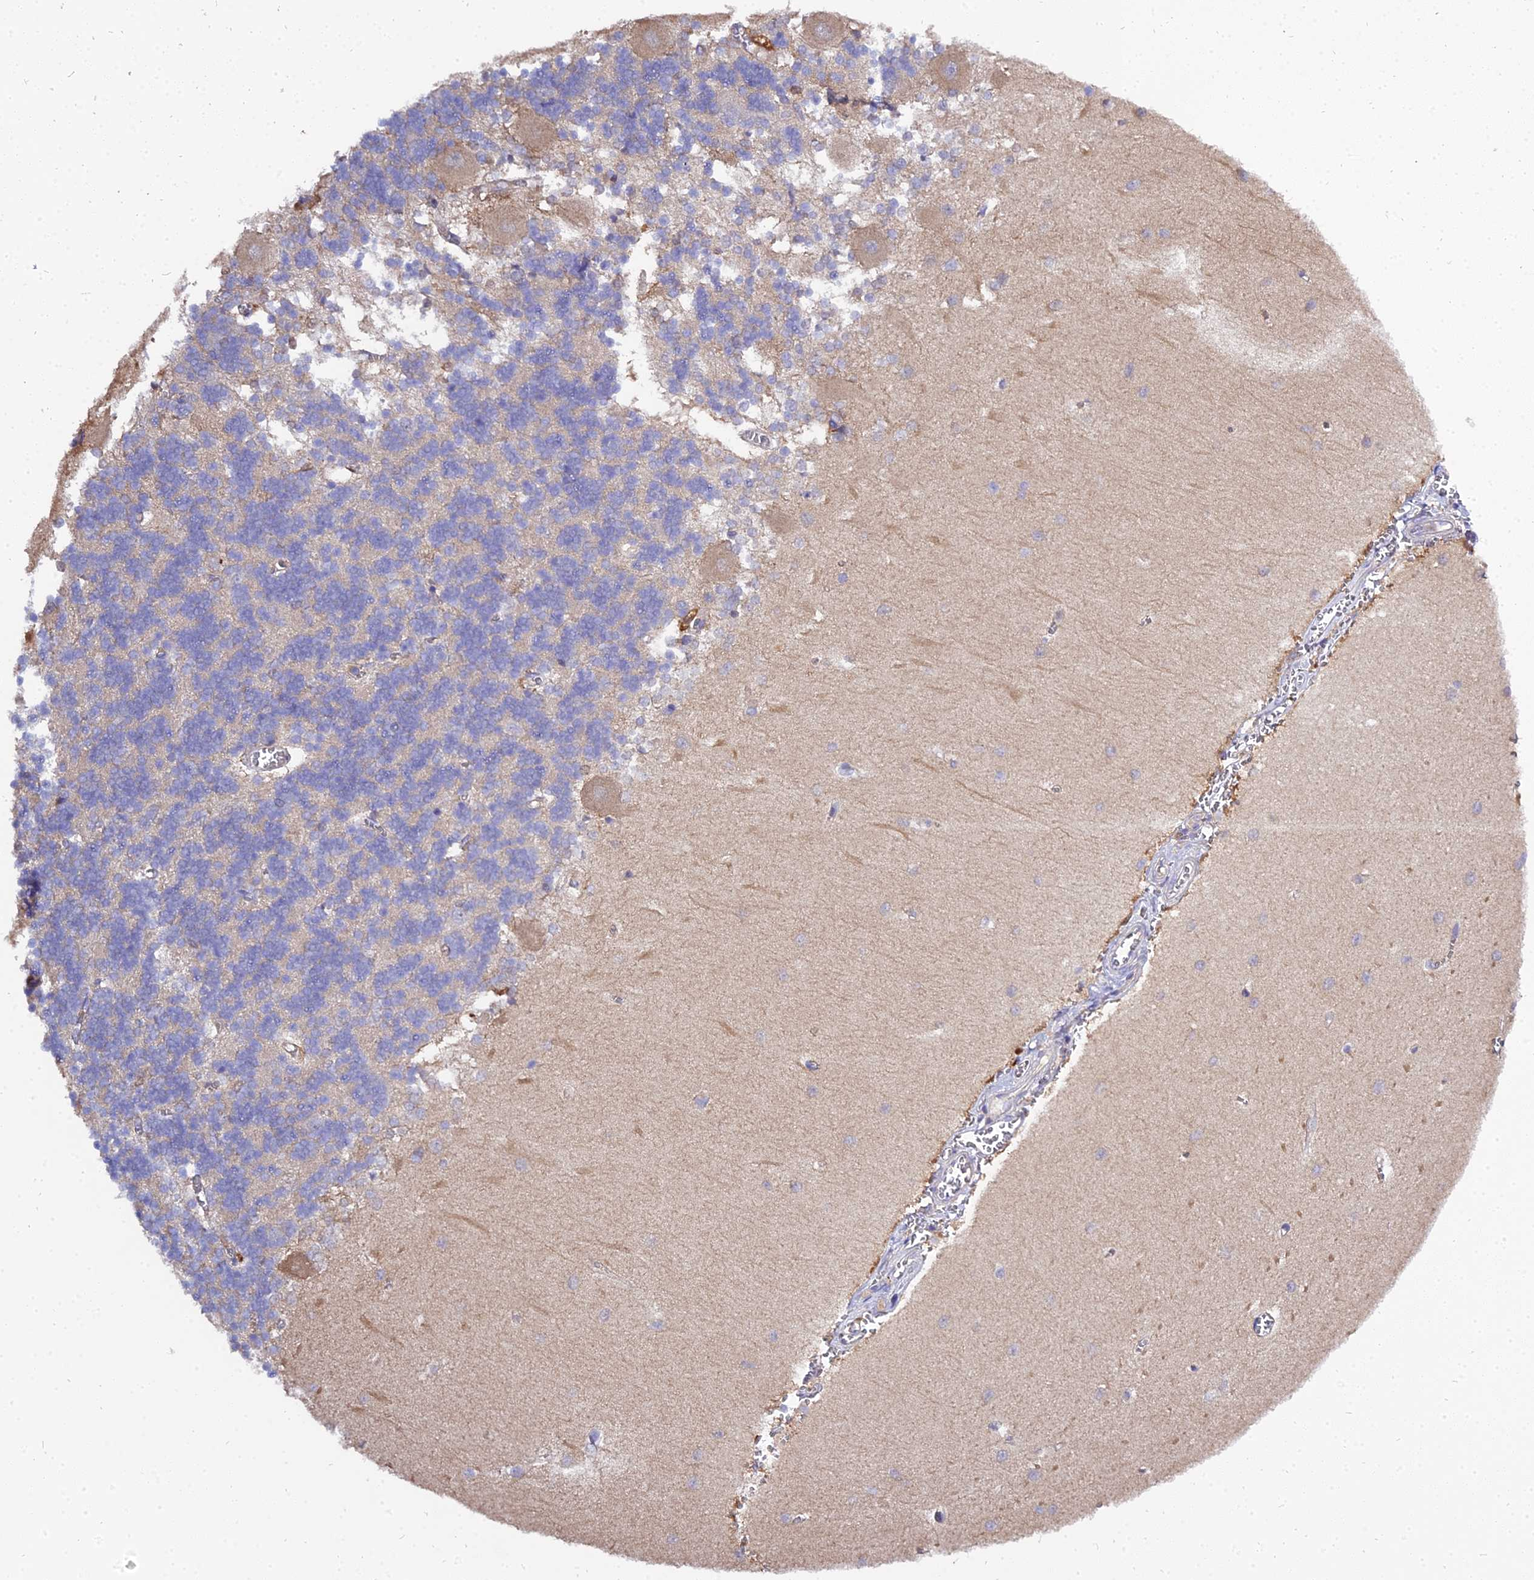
{"staining": {"intensity": "weak", "quantity": "25%-75%", "location": "cytoplasmic/membranous"}, "tissue": "cerebellum", "cell_type": "Cells in granular layer", "image_type": "normal", "snomed": [{"axis": "morphology", "description": "Normal tissue, NOS"}, {"axis": "topography", "description": "Cerebellum"}], "caption": "Immunohistochemical staining of unremarkable cerebellum shows weak cytoplasmic/membranous protein expression in about 25%-75% of cells in granular layer. (brown staining indicates protein expression, while blue staining denotes nuclei).", "gene": "C2orf69", "patient": {"sex": "male", "age": 37}}